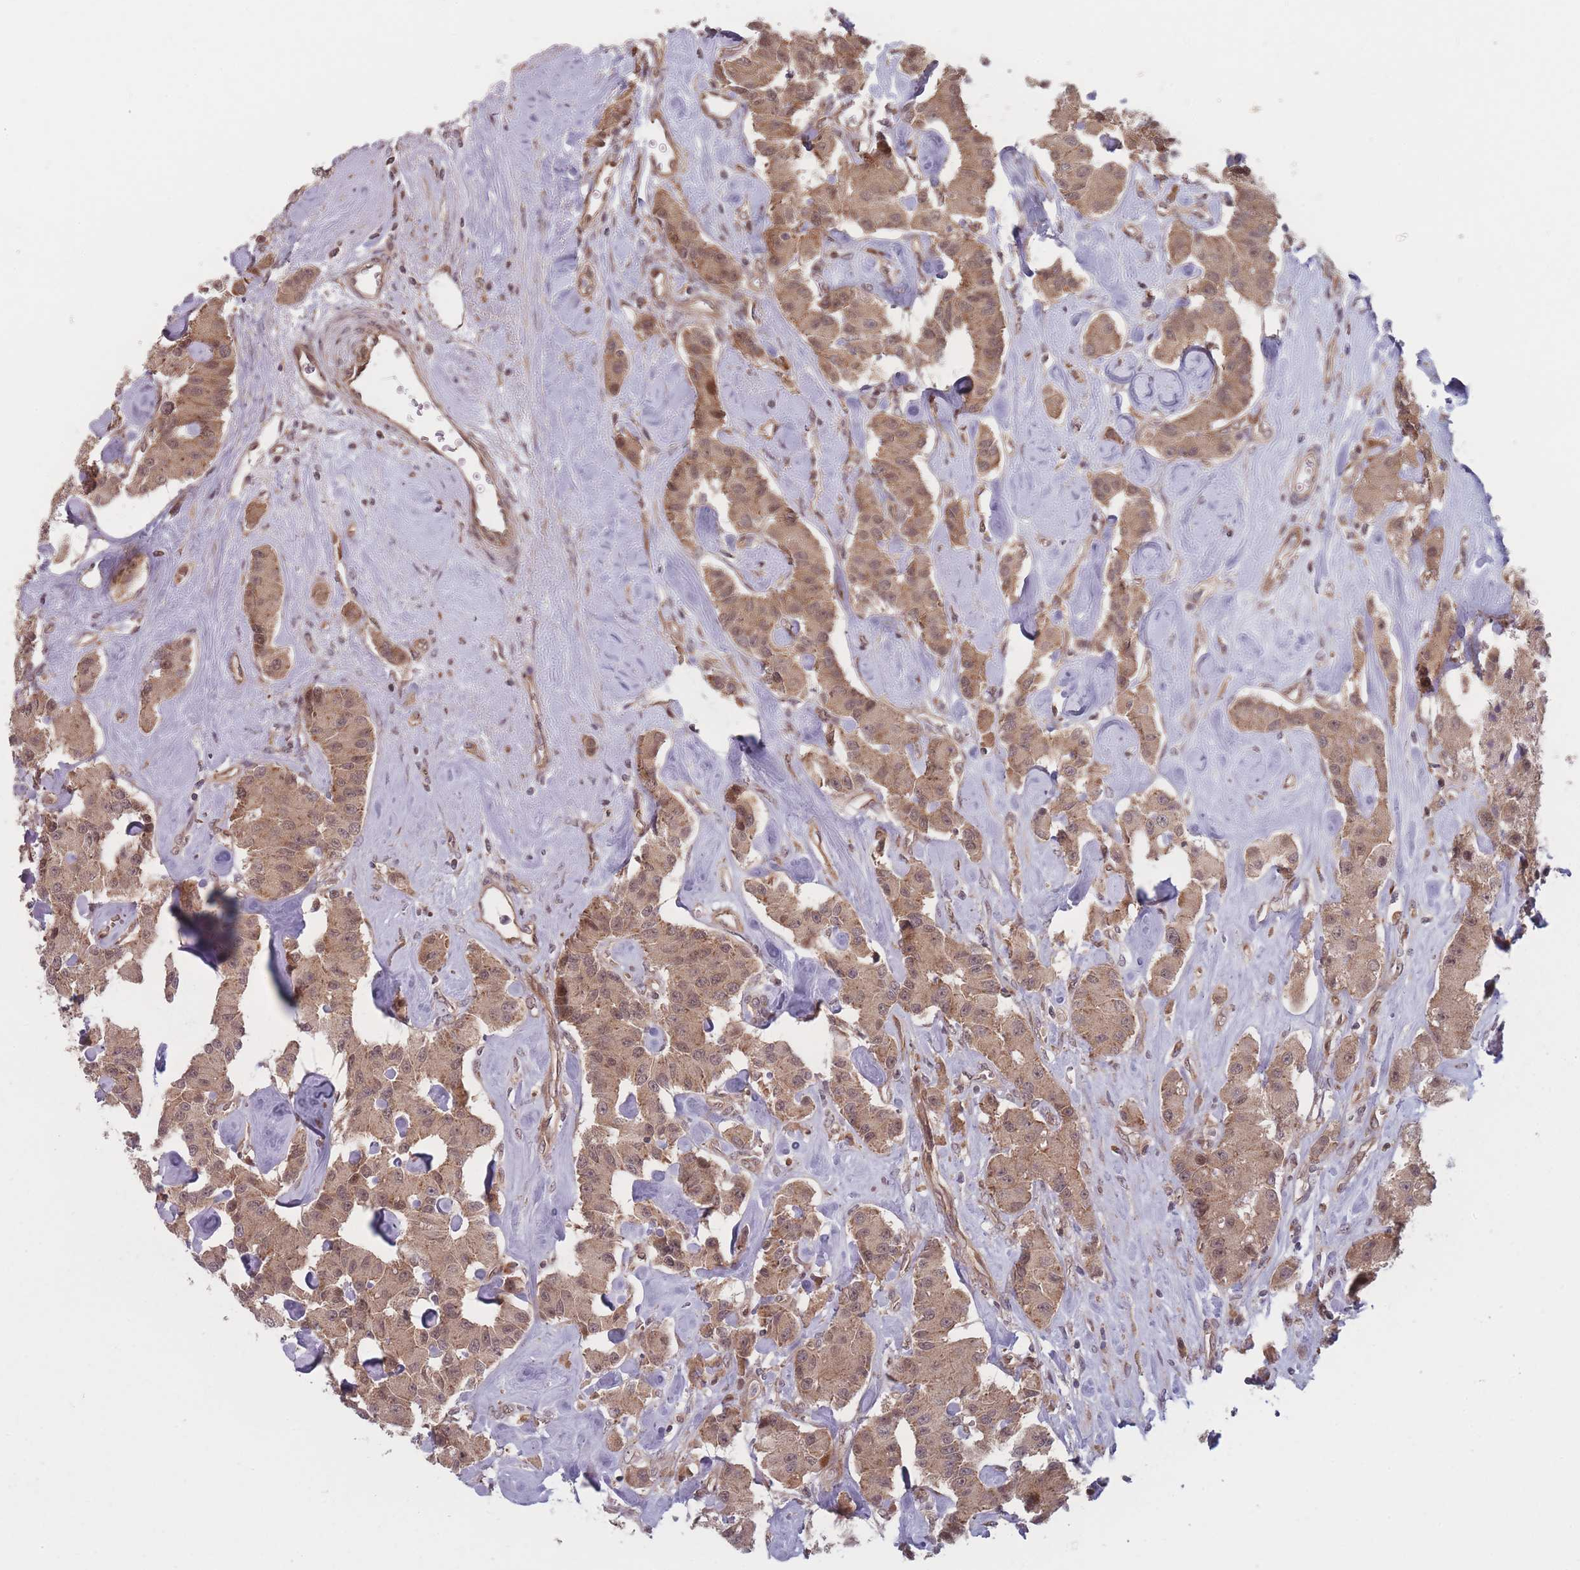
{"staining": {"intensity": "moderate", "quantity": ">75%", "location": "cytoplasmic/membranous"}, "tissue": "carcinoid", "cell_type": "Tumor cells", "image_type": "cancer", "snomed": [{"axis": "morphology", "description": "Carcinoid, malignant, NOS"}, {"axis": "topography", "description": "Pancreas"}], "caption": "Tumor cells display medium levels of moderate cytoplasmic/membranous expression in approximately >75% of cells in human carcinoid (malignant). The staining was performed using DAB (3,3'-diaminobenzidine) to visualize the protein expression in brown, while the nuclei were stained in blue with hematoxylin (Magnification: 20x).", "gene": "RPS18", "patient": {"sex": "male", "age": 41}}